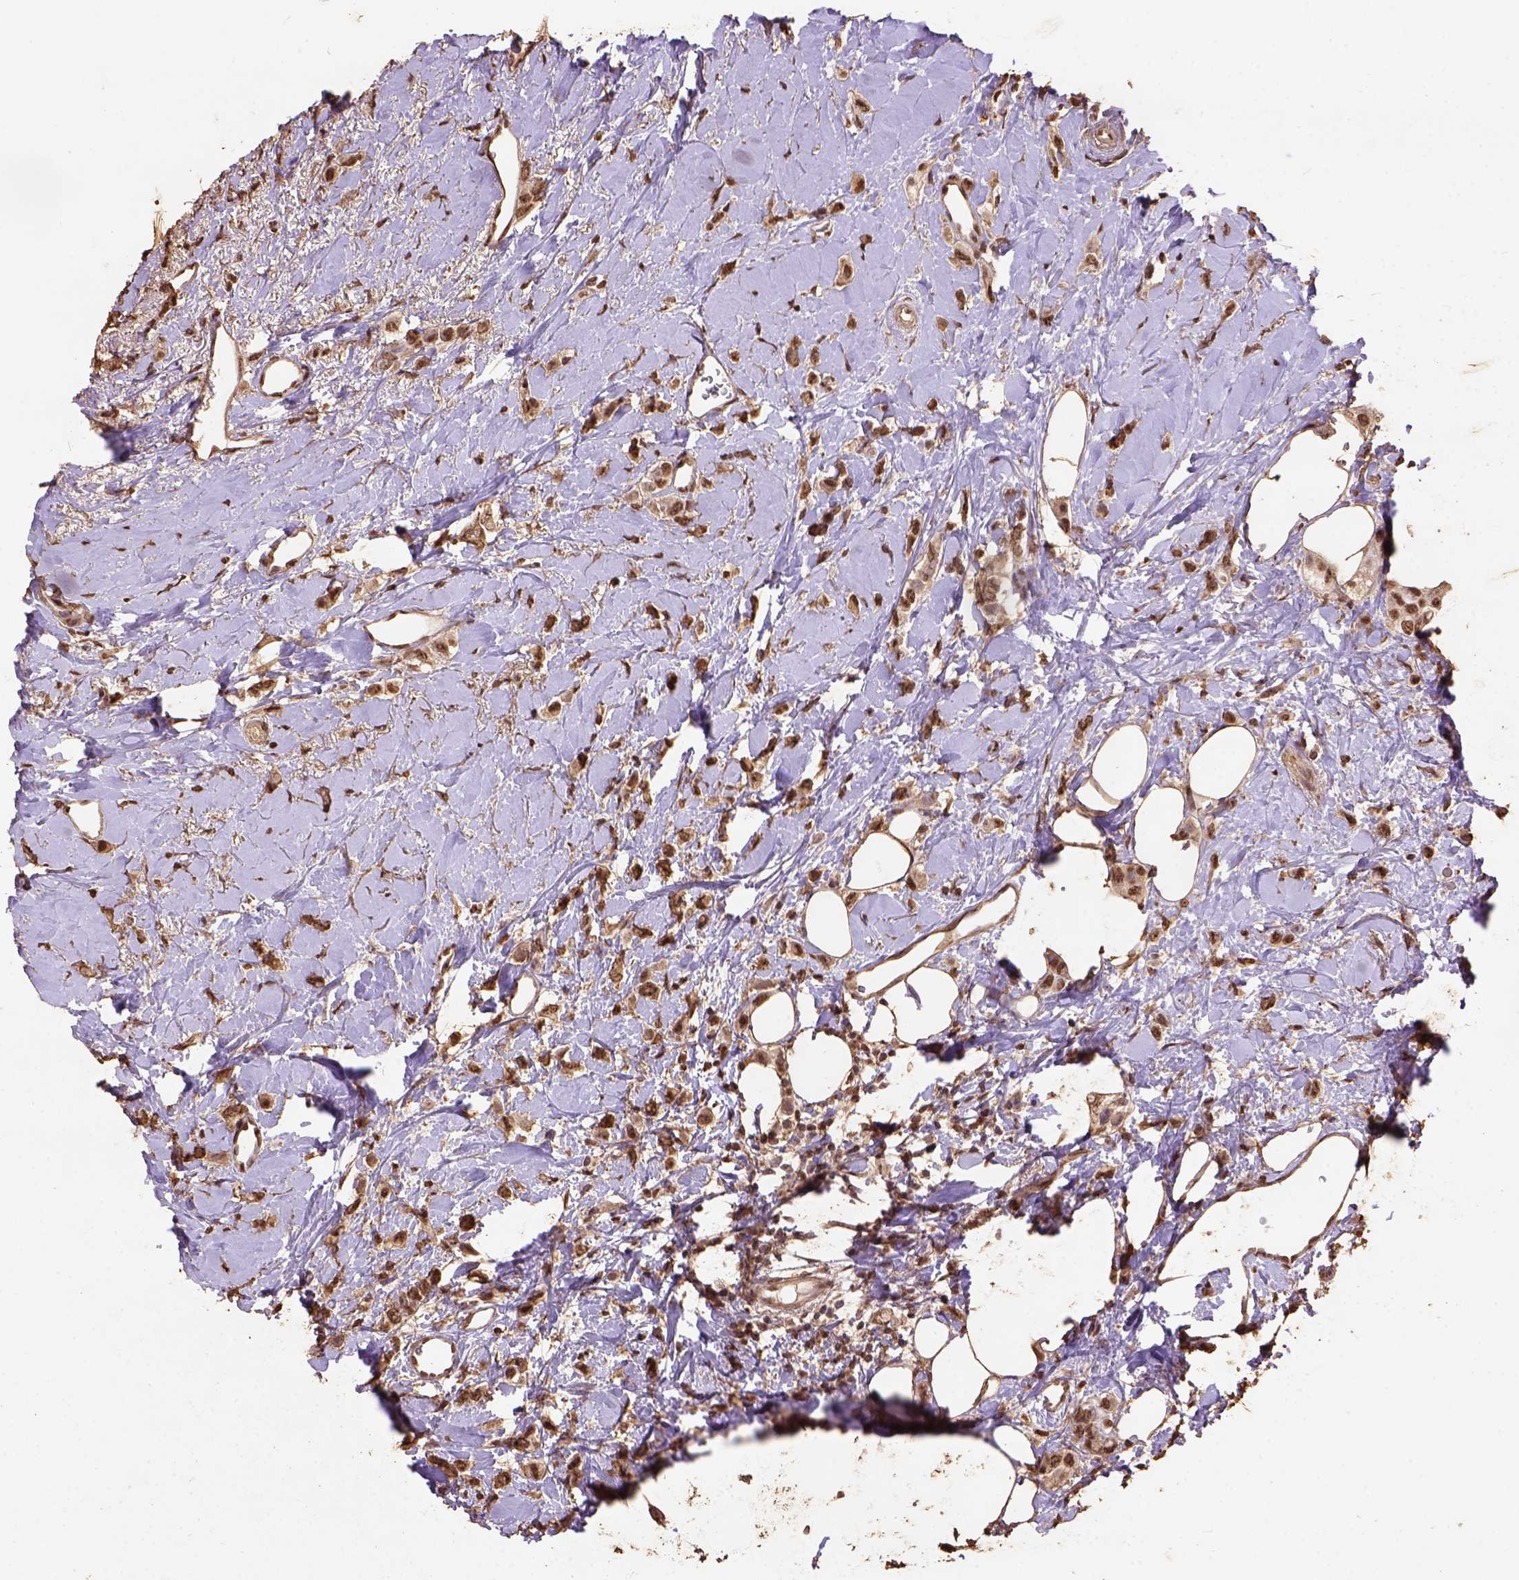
{"staining": {"intensity": "strong", "quantity": ">75%", "location": "nuclear"}, "tissue": "breast cancer", "cell_type": "Tumor cells", "image_type": "cancer", "snomed": [{"axis": "morphology", "description": "Lobular carcinoma"}, {"axis": "topography", "description": "Breast"}], "caption": "Protein expression by immunohistochemistry exhibits strong nuclear staining in approximately >75% of tumor cells in breast cancer.", "gene": "CSTF2T", "patient": {"sex": "female", "age": 66}}